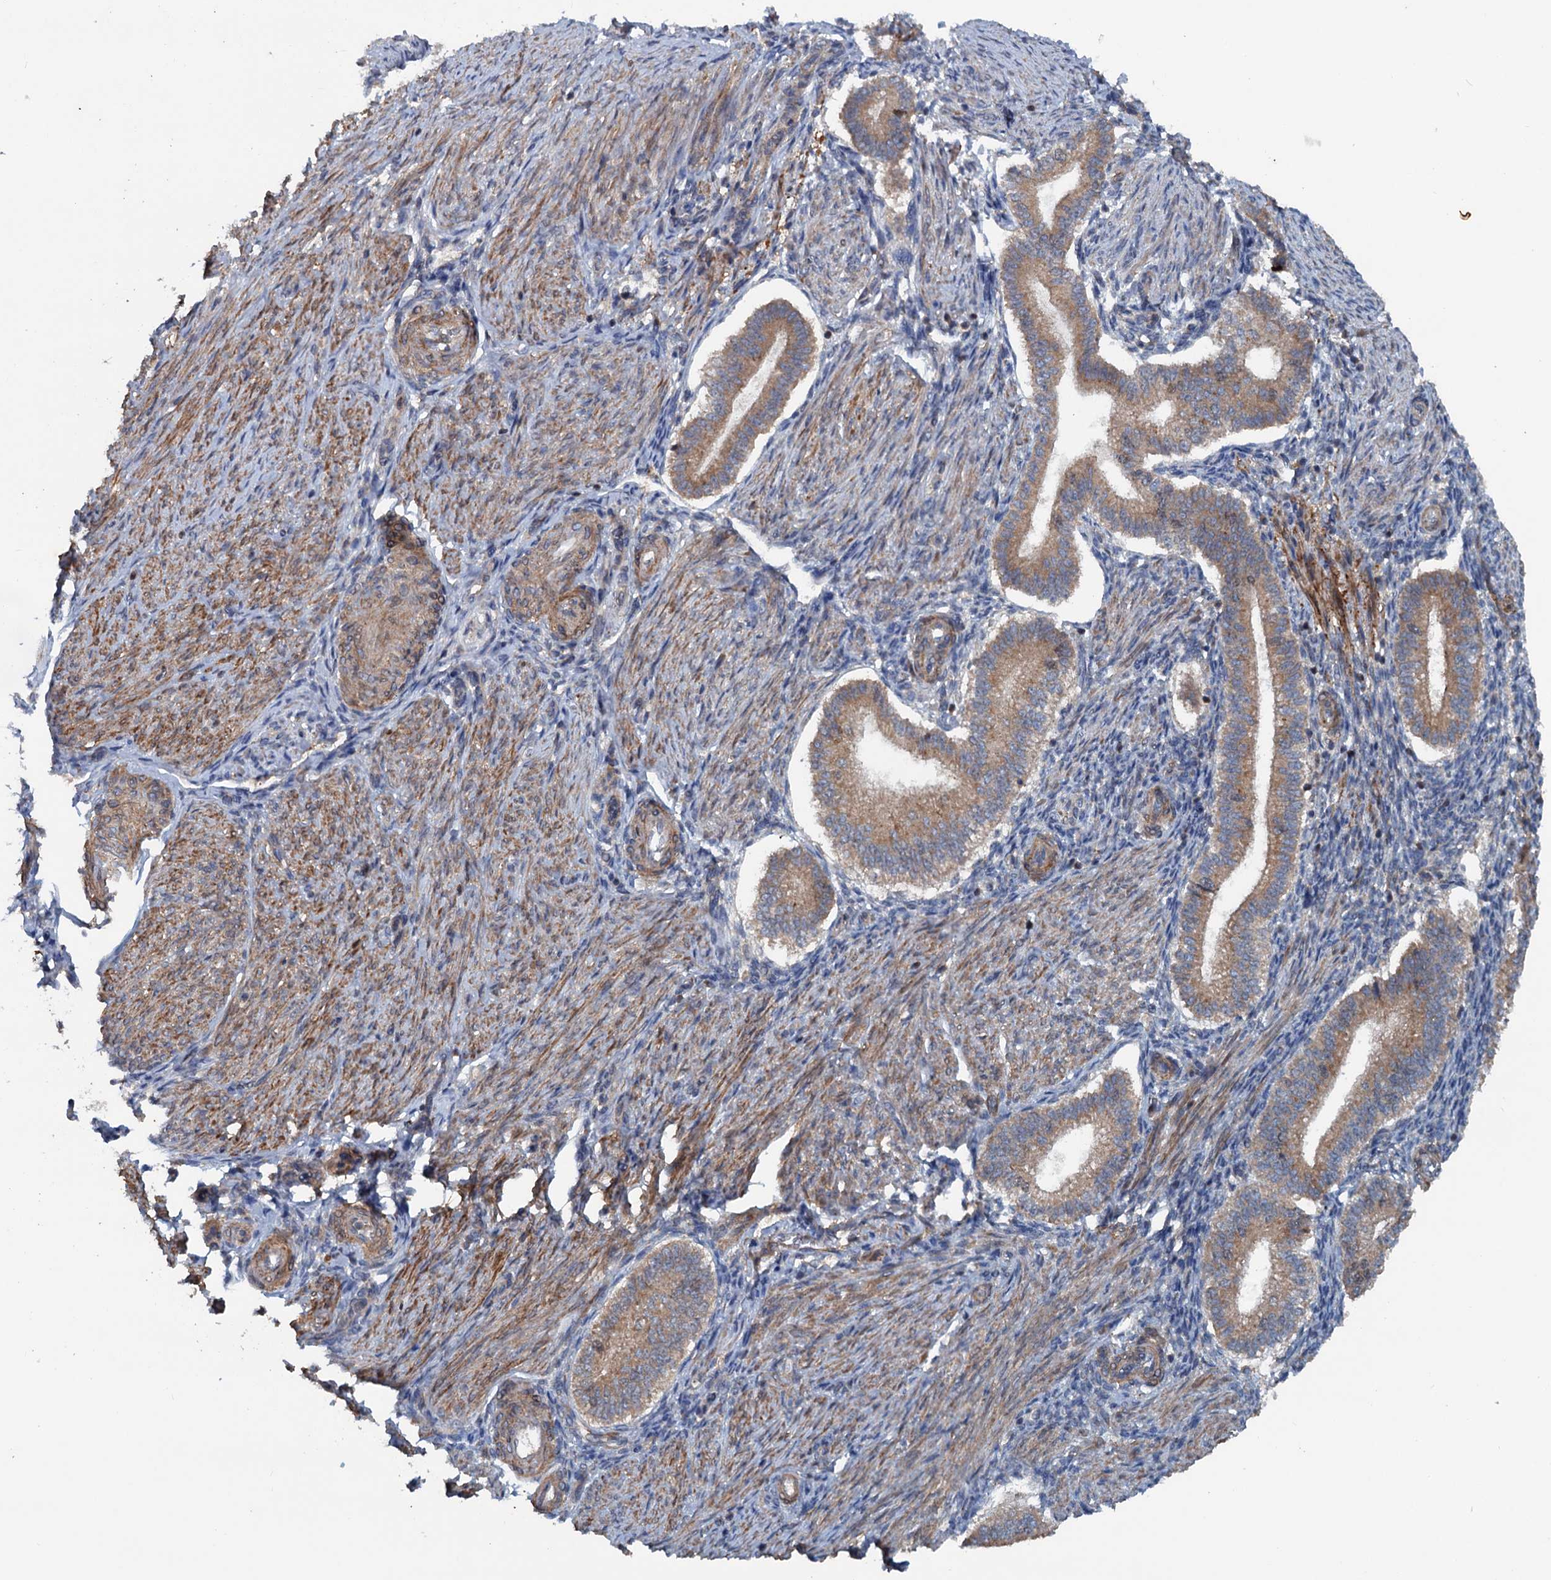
{"staining": {"intensity": "negative", "quantity": "none", "location": "none"}, "tissue": "endometrium", "cell_type": "Cells in endometrial stroma", "image_type": "normal", "snomed": [{"axis": "morphology", "description": "Normal tissue, NOS"}, {"axis": "topography", "description": "Endometrium"}], "caption": "Immunohistochemical staining of benign endometrium displays no significant staining in cells in endometrial stroma.", "gene": "TEDC1", "patient": {"sex": "female", "age": 24}}